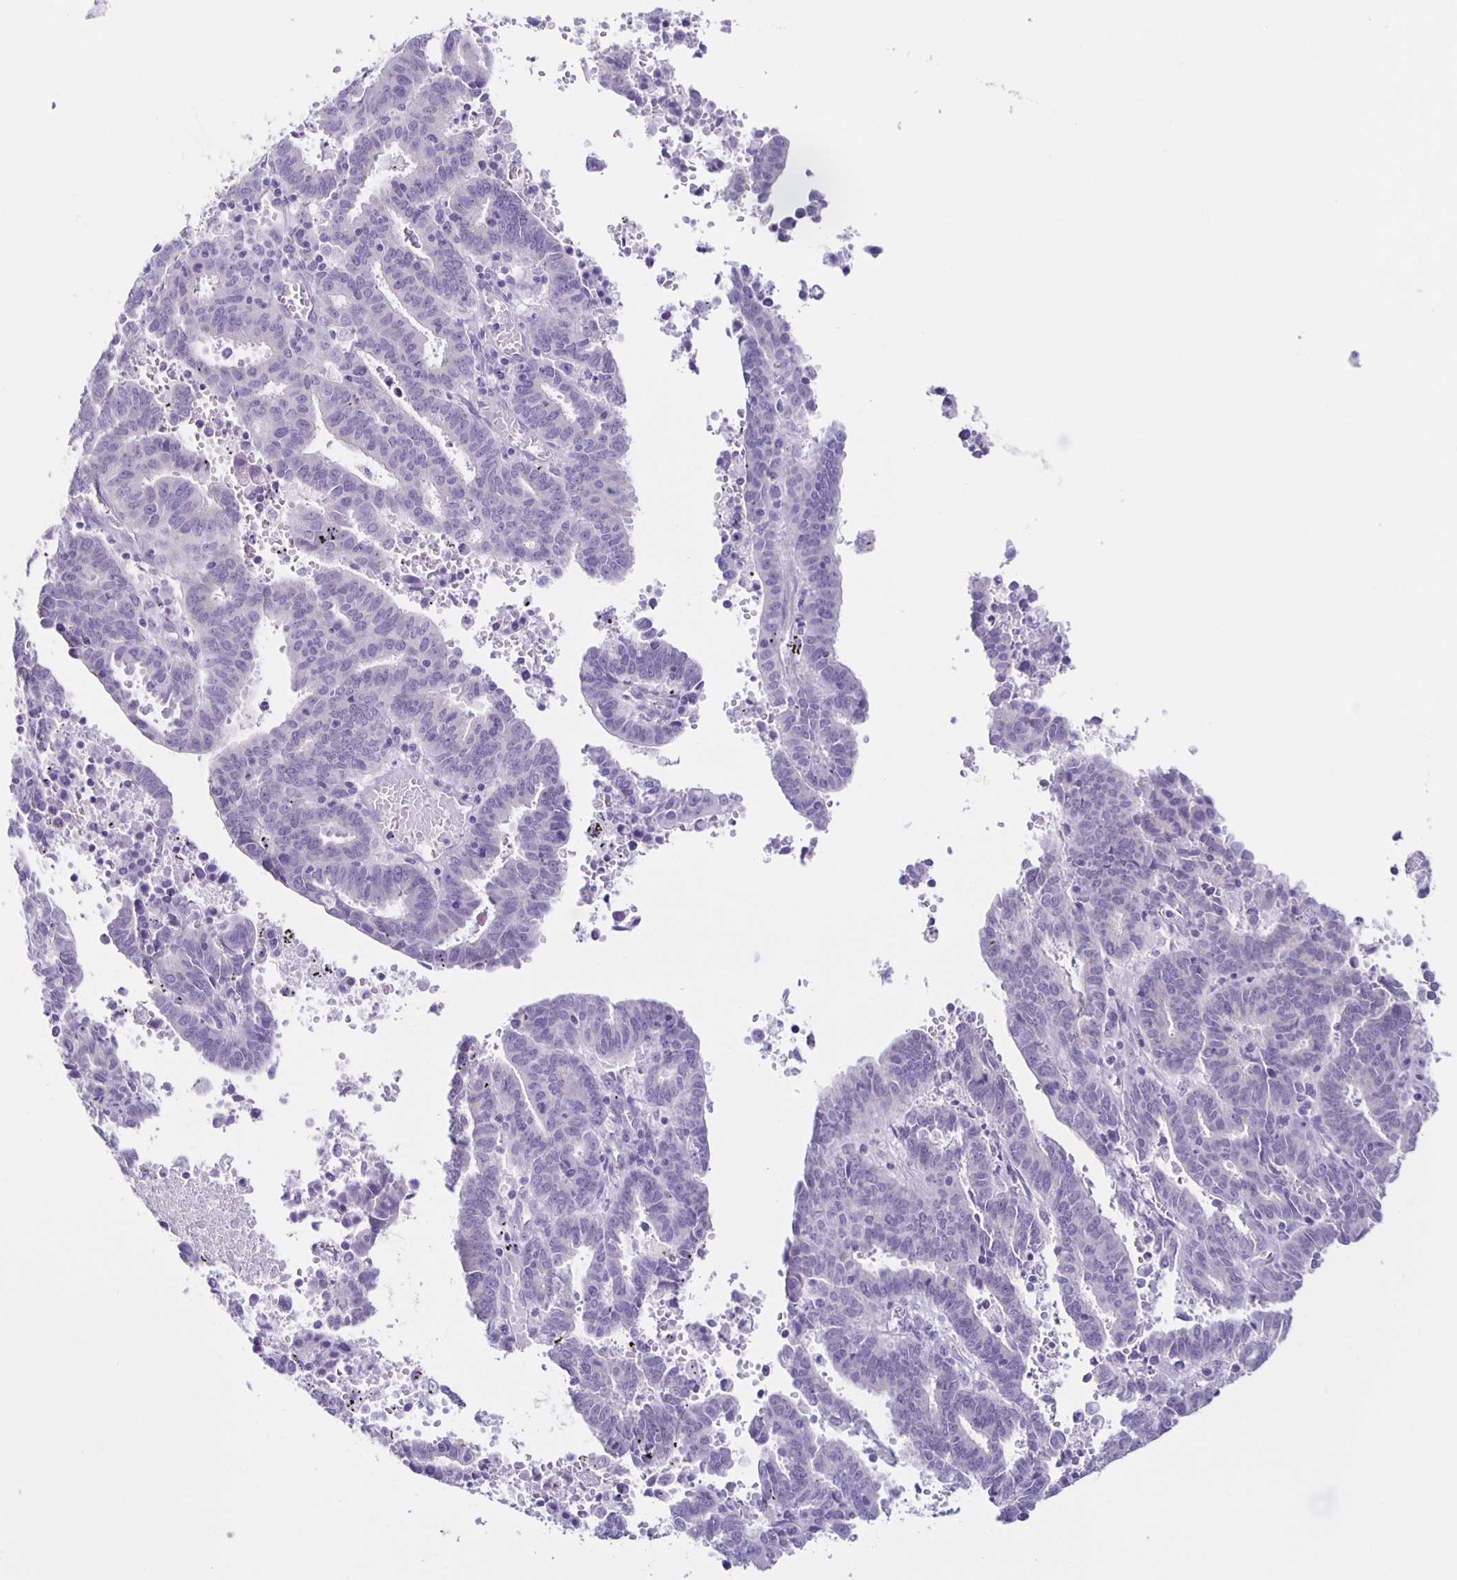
{"staining": {"intensity": "negative", "quantity": "none", "location": "none"}, "tissue": "endometrial cancer", "cell_type": "Tumor cells", "image_type": "cancer", "snomed": [{"axis": "morphology", "description": "Adenocarcinoma, NOS"}, {"axis": "topography", "description": "Uterus"}], "caption": "Tumor cells show no significant protein staining in endometrial cancer (adenocarcinoma). The staining is performed using DAB brown chromogen with nuclei counter-stained in using hematoxylin.", "gene": "SLC12A3", "patient": {"sex": "female", "age": 83}}